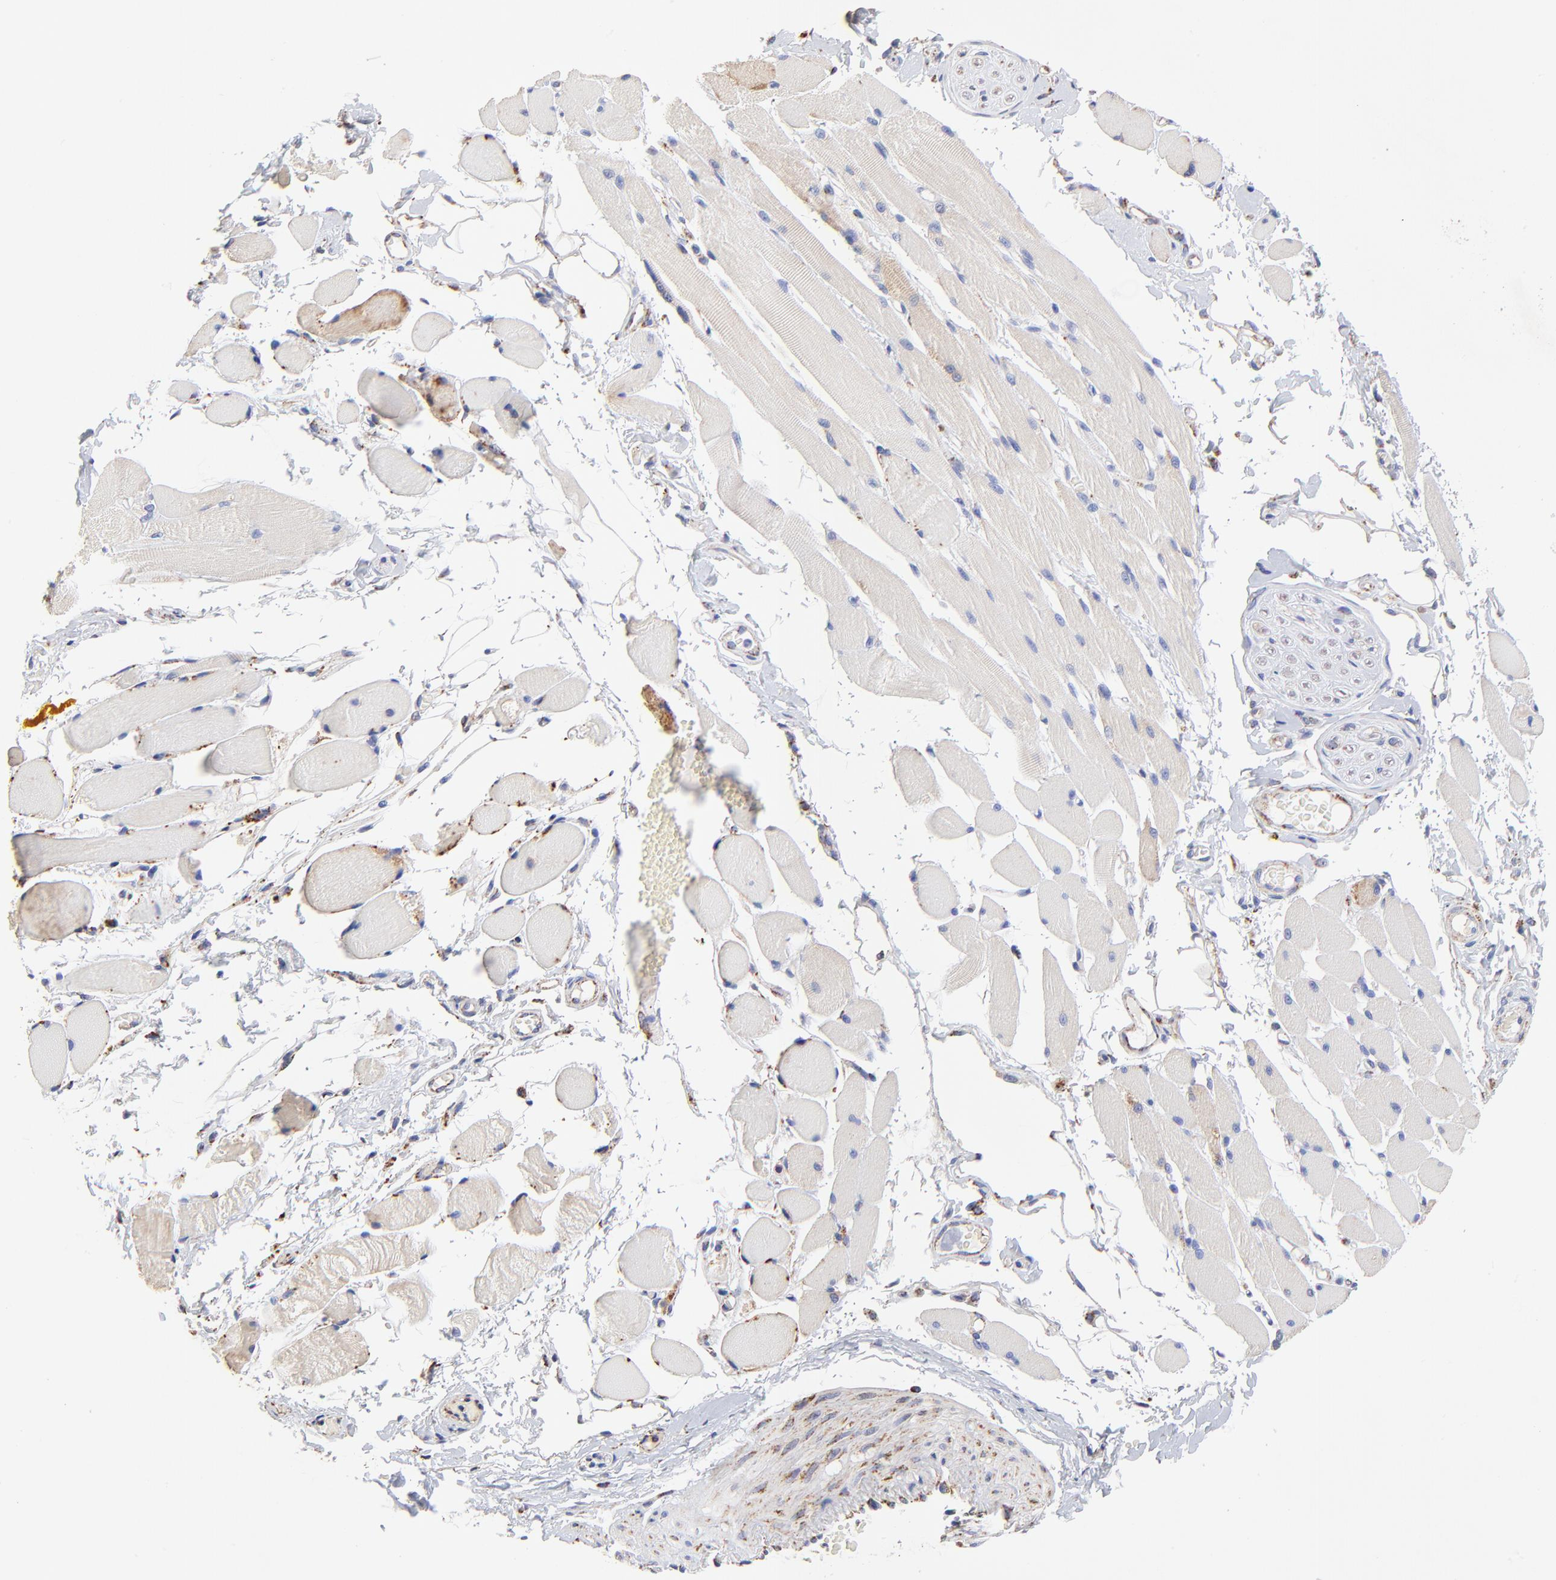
{"staining": {"intensity": "negative", "quantity": "none", "location": "none"}, "tissue": "adipose tissue", "cell_type": "Adipocytes", "image_type": "normal", "snomed": [{"axis": "morphology", "description": "Normal tissue, NOS"}, {"axis": "morphology", "description": "Squamous cell carcinoma, NOS"}, {"axis": "topography", "description": "Skeletal muscle"}, {"axis": "topography", "description": "Soft tissue"}, {"axis": "topography", "description": "Oral tissue"}], "caption": "Adipose tissue stained for a protein using IHC shows no staining adipocytes.", "gene": "SSBP1", "patient": {"sex": "male", "age": 54}}